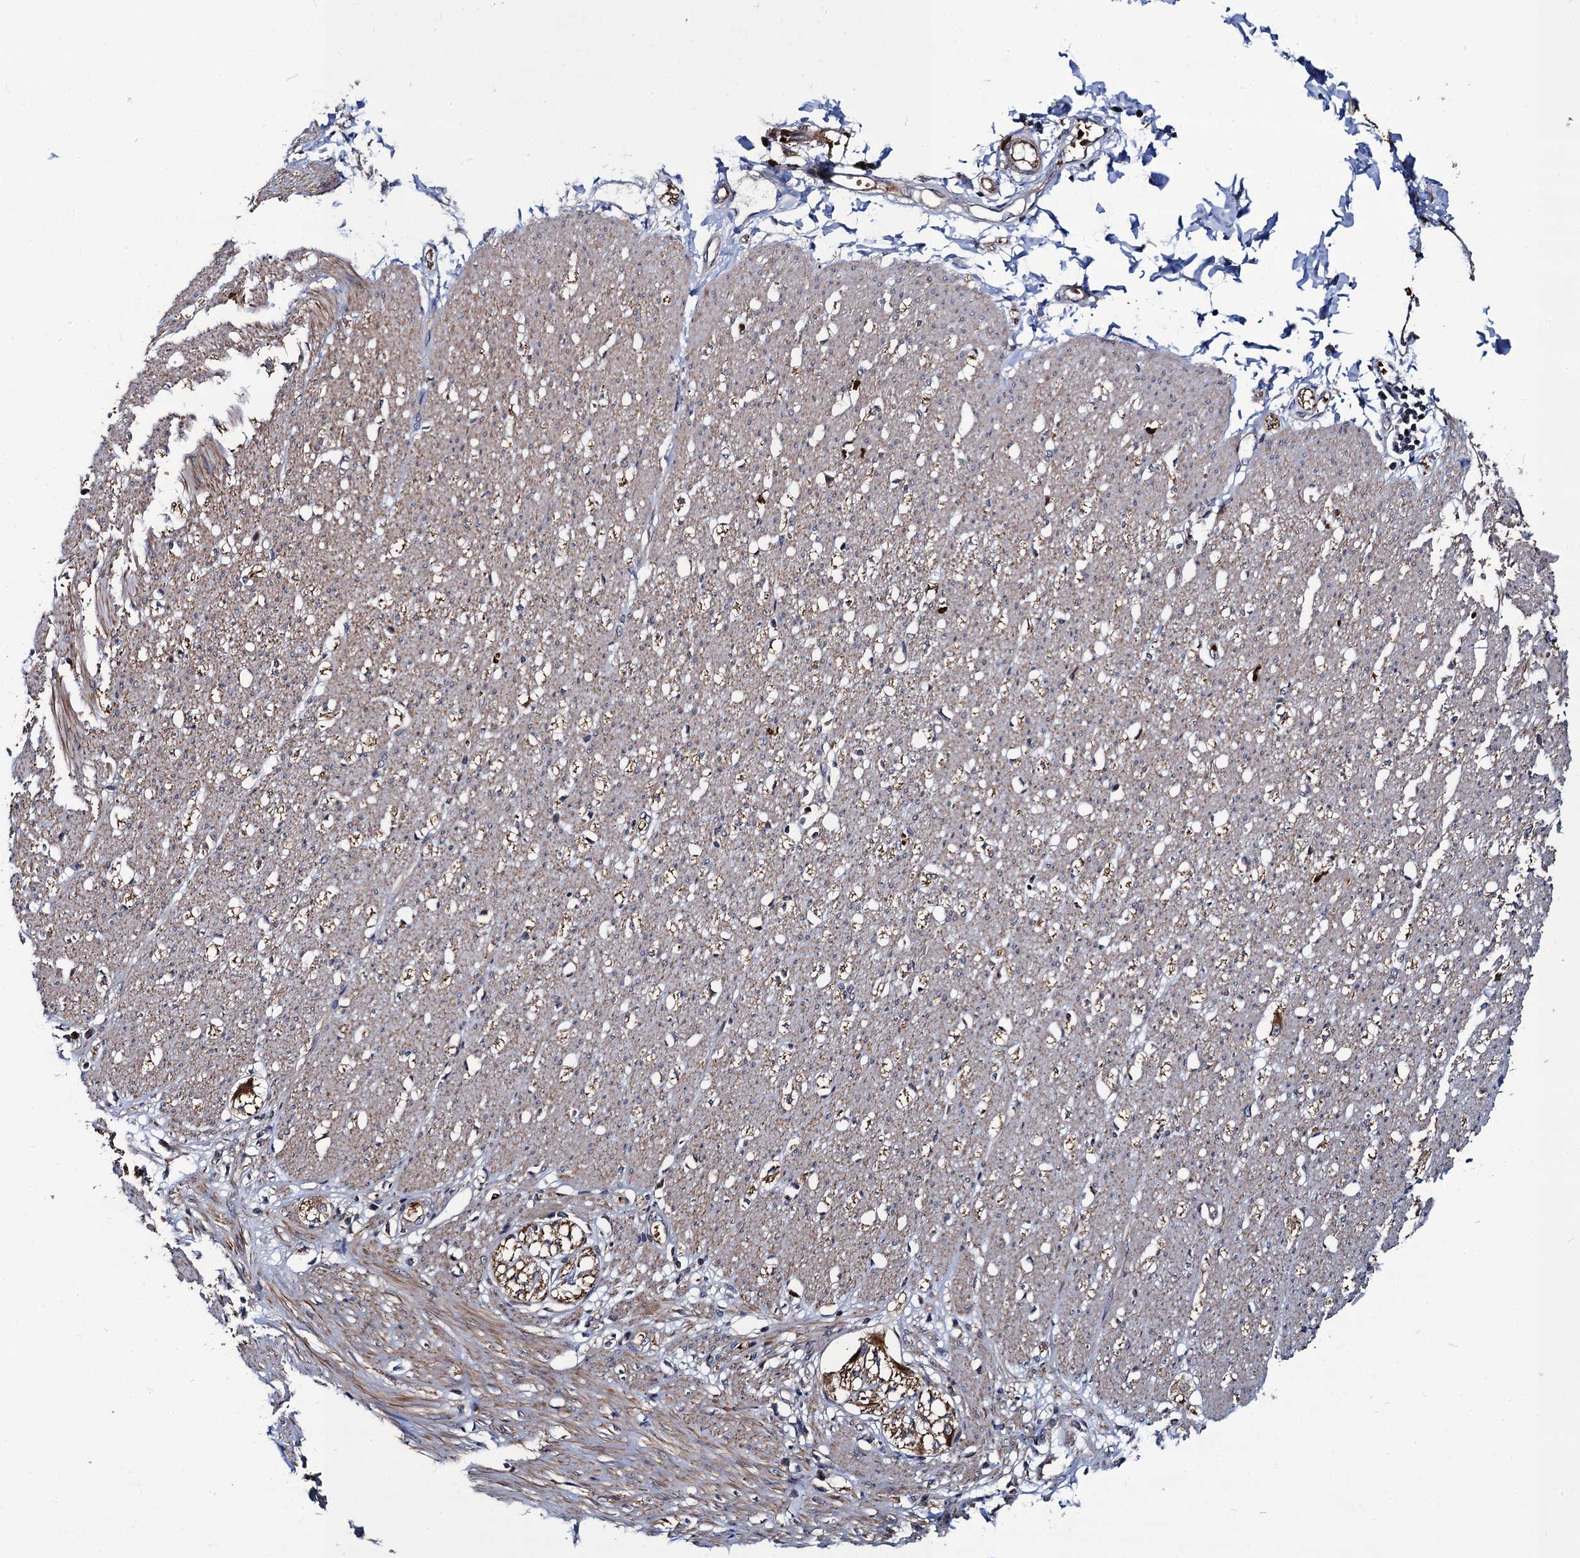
{"staining": {"intensity": "moderate", "quantity": "25%-75%", "location": "cytoplasmic/membranous"}, "tissue": "smooth muscle", "cell_type": "Smooth muscle cells", "image_type": "normal", "snomed": [{"axis": "morphology", "description": "Normal tissue, NOS"}, {"axis": "morphology", "description": "Adenocarcinoma, NOS"}, {"axis": "topography", "description": "Colon"}, {"axis": "topography", "description": "Peripheral nerve tissue"}], "caption": "Smooth muscle stained with IHC demonstrates moderate cytoplasmic/membranous expression in about 25%-75% of smooth muscle cells. (IHC, brightfield microscopy, high magnification).", "gene": "KXD1", "patient": {"sex": "male", "age": 14}}